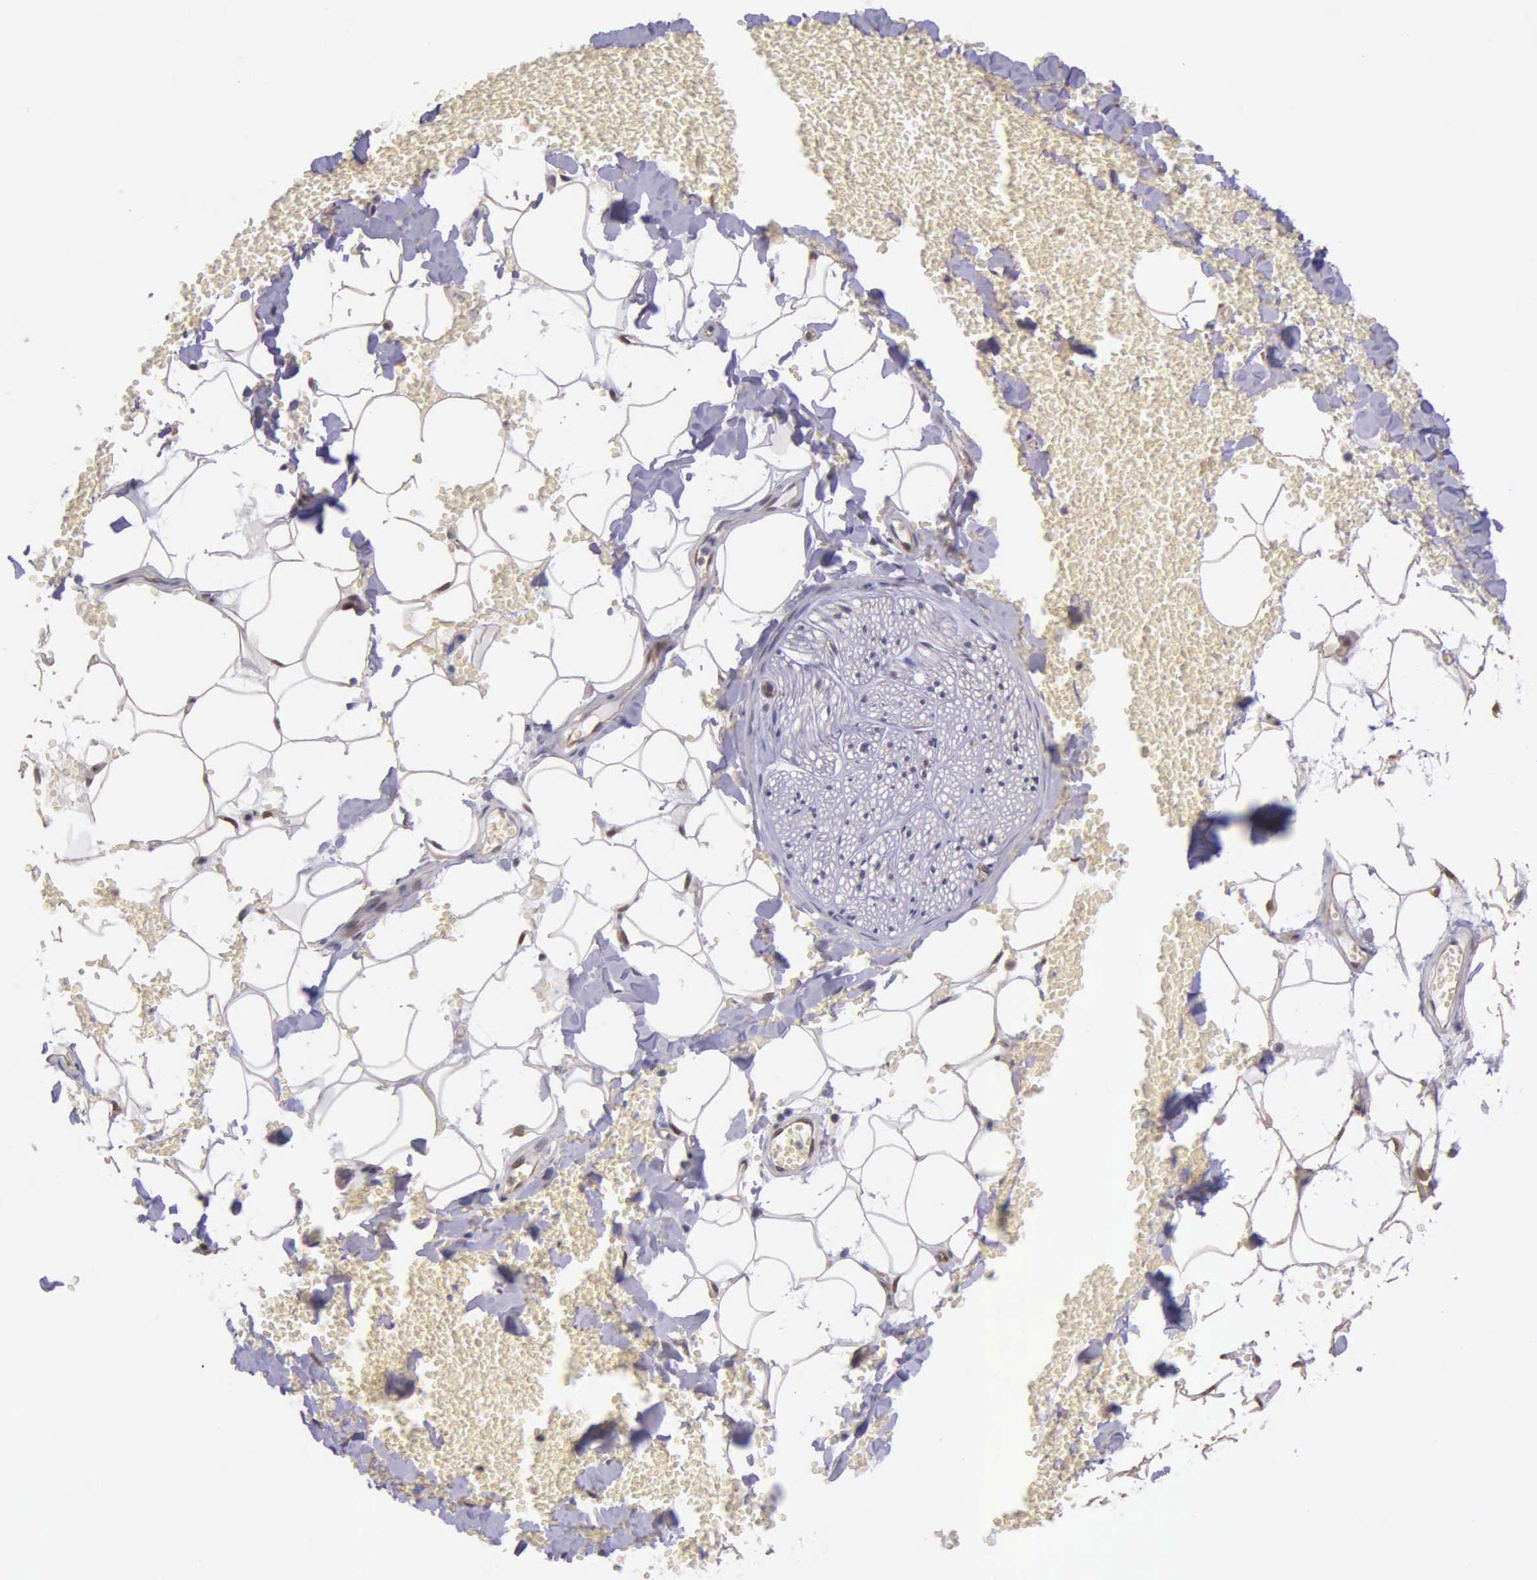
{"staining": {"intensity": "moderate", "quantity": ">75%", "location": "nuclear"}, "tissue": "adipose tissue", "cell_type": "Adipocytes", "image_type": "normal", "snomed": [{"axis": "morphology", "description": "Normal tissue, NOS"}, {"axis": "morphology", "description": "Inflammation, NOS"}, {"axis": "topography", "description": "Lymph node"}, {"axis": "topography", "description": "Peripheral nerve tissue"}], "caption": "Adipose tissue stained for a protein reveals moderate nuclear positivity in adipocytes. The staining was performed using DAB to visualize the protein expression in brown, while the nuclei were stained in blue with hematoxylin (Magnification: 20x).", "gene": "PSMC1", "patient": {"sex": "male", "age": 52}}